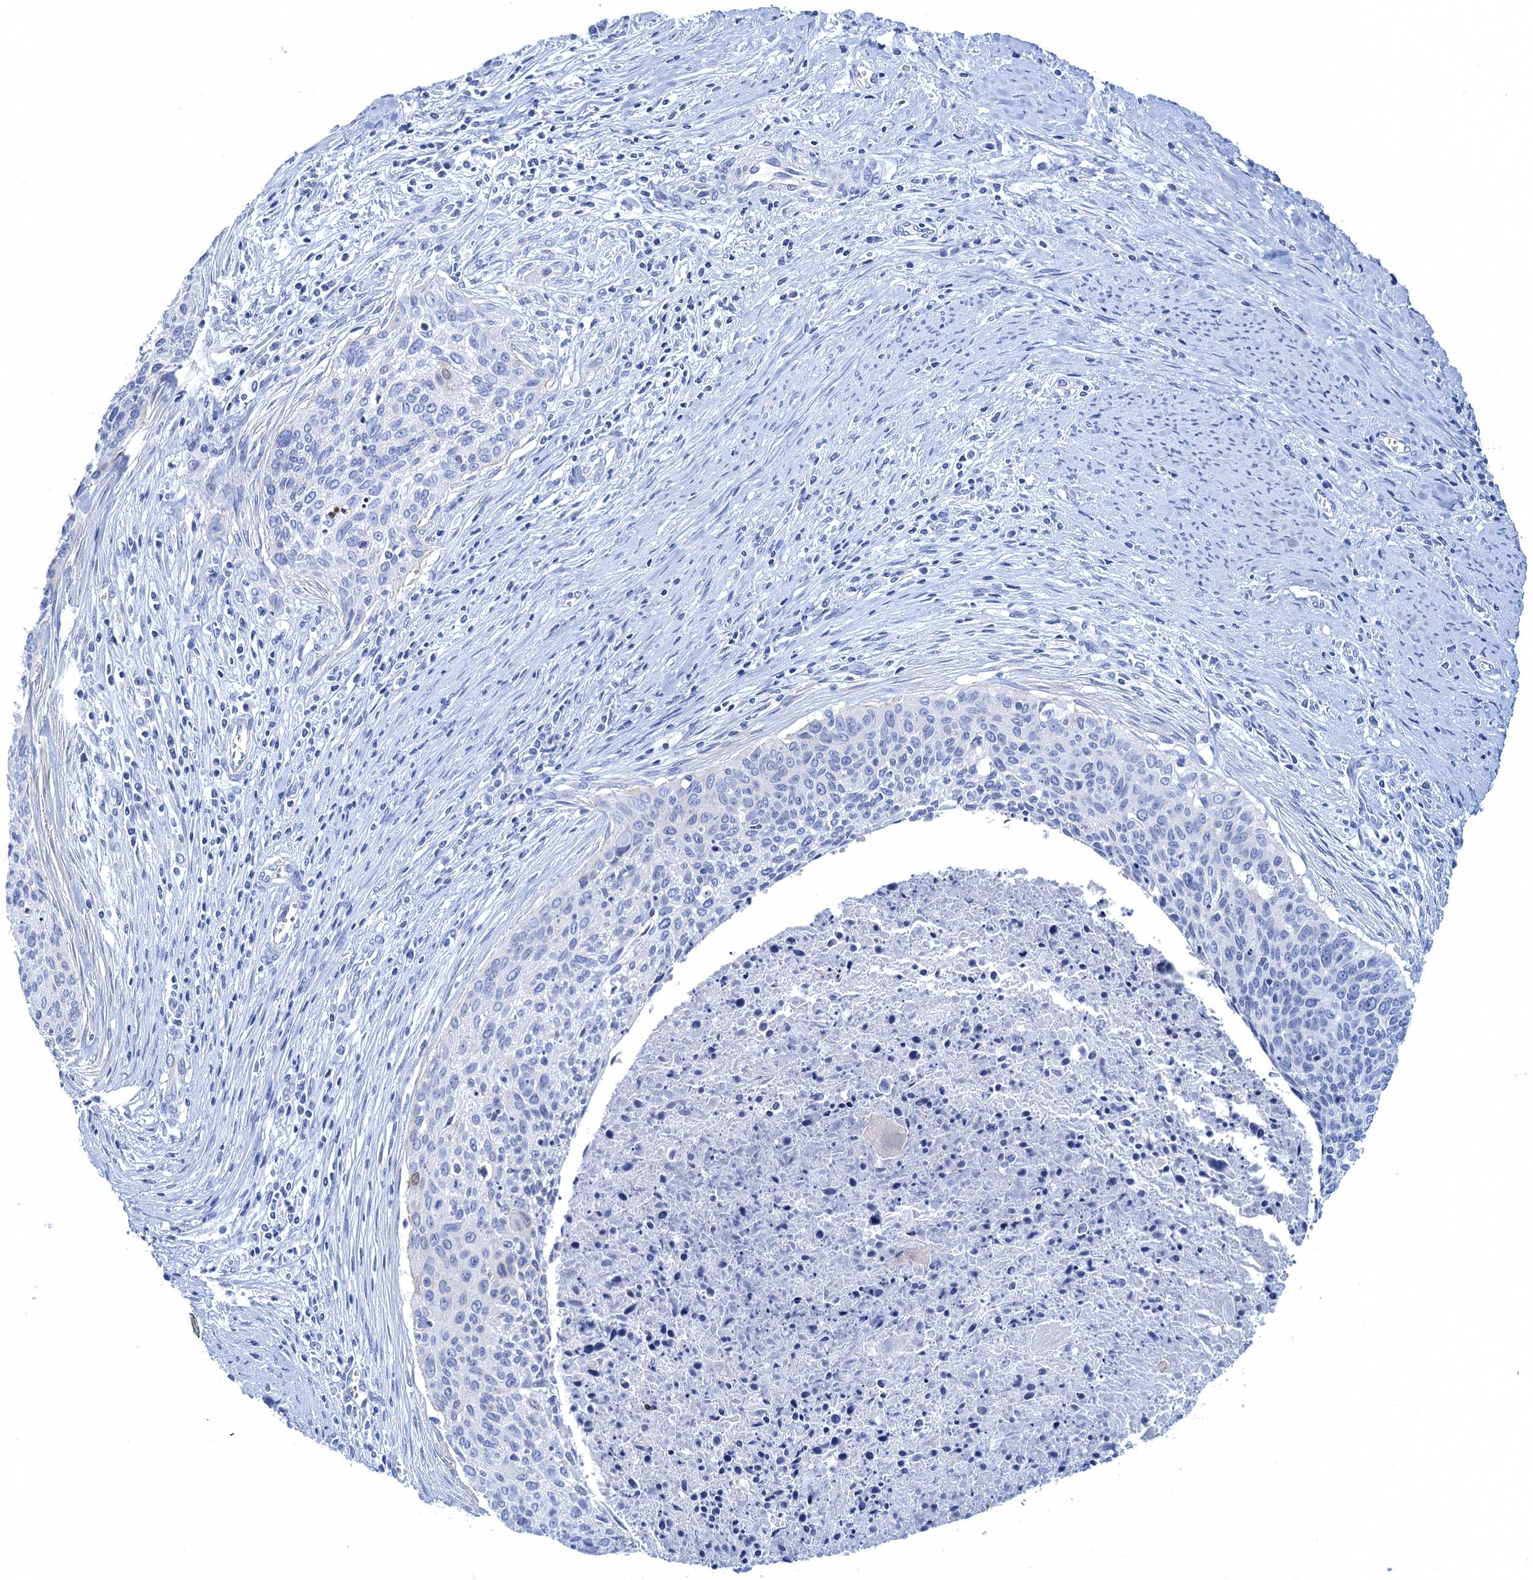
{"staining": {"intensity": "negative", "quantity": "none", "location": "none"}, "tissue": "cervical cancer", "cell_type": "Tumor cells", "image_type": "cancer", "snomed": [{"axis": "morphology", "description": "Squamous cell carcinoma, NOS"}, {"axis": "topography", "description": "Cervix"}], "caption": "High magnification brightfield microscopy of cervical squamous cell carcinoma stained with DAB (3,3'-diaminobenzidine) (brown) and counterstained with hematoxylin (blue): tumor cells show no significant expression.", "gene": "CALML5", "patient": {"sex": "female", "age": 55}}